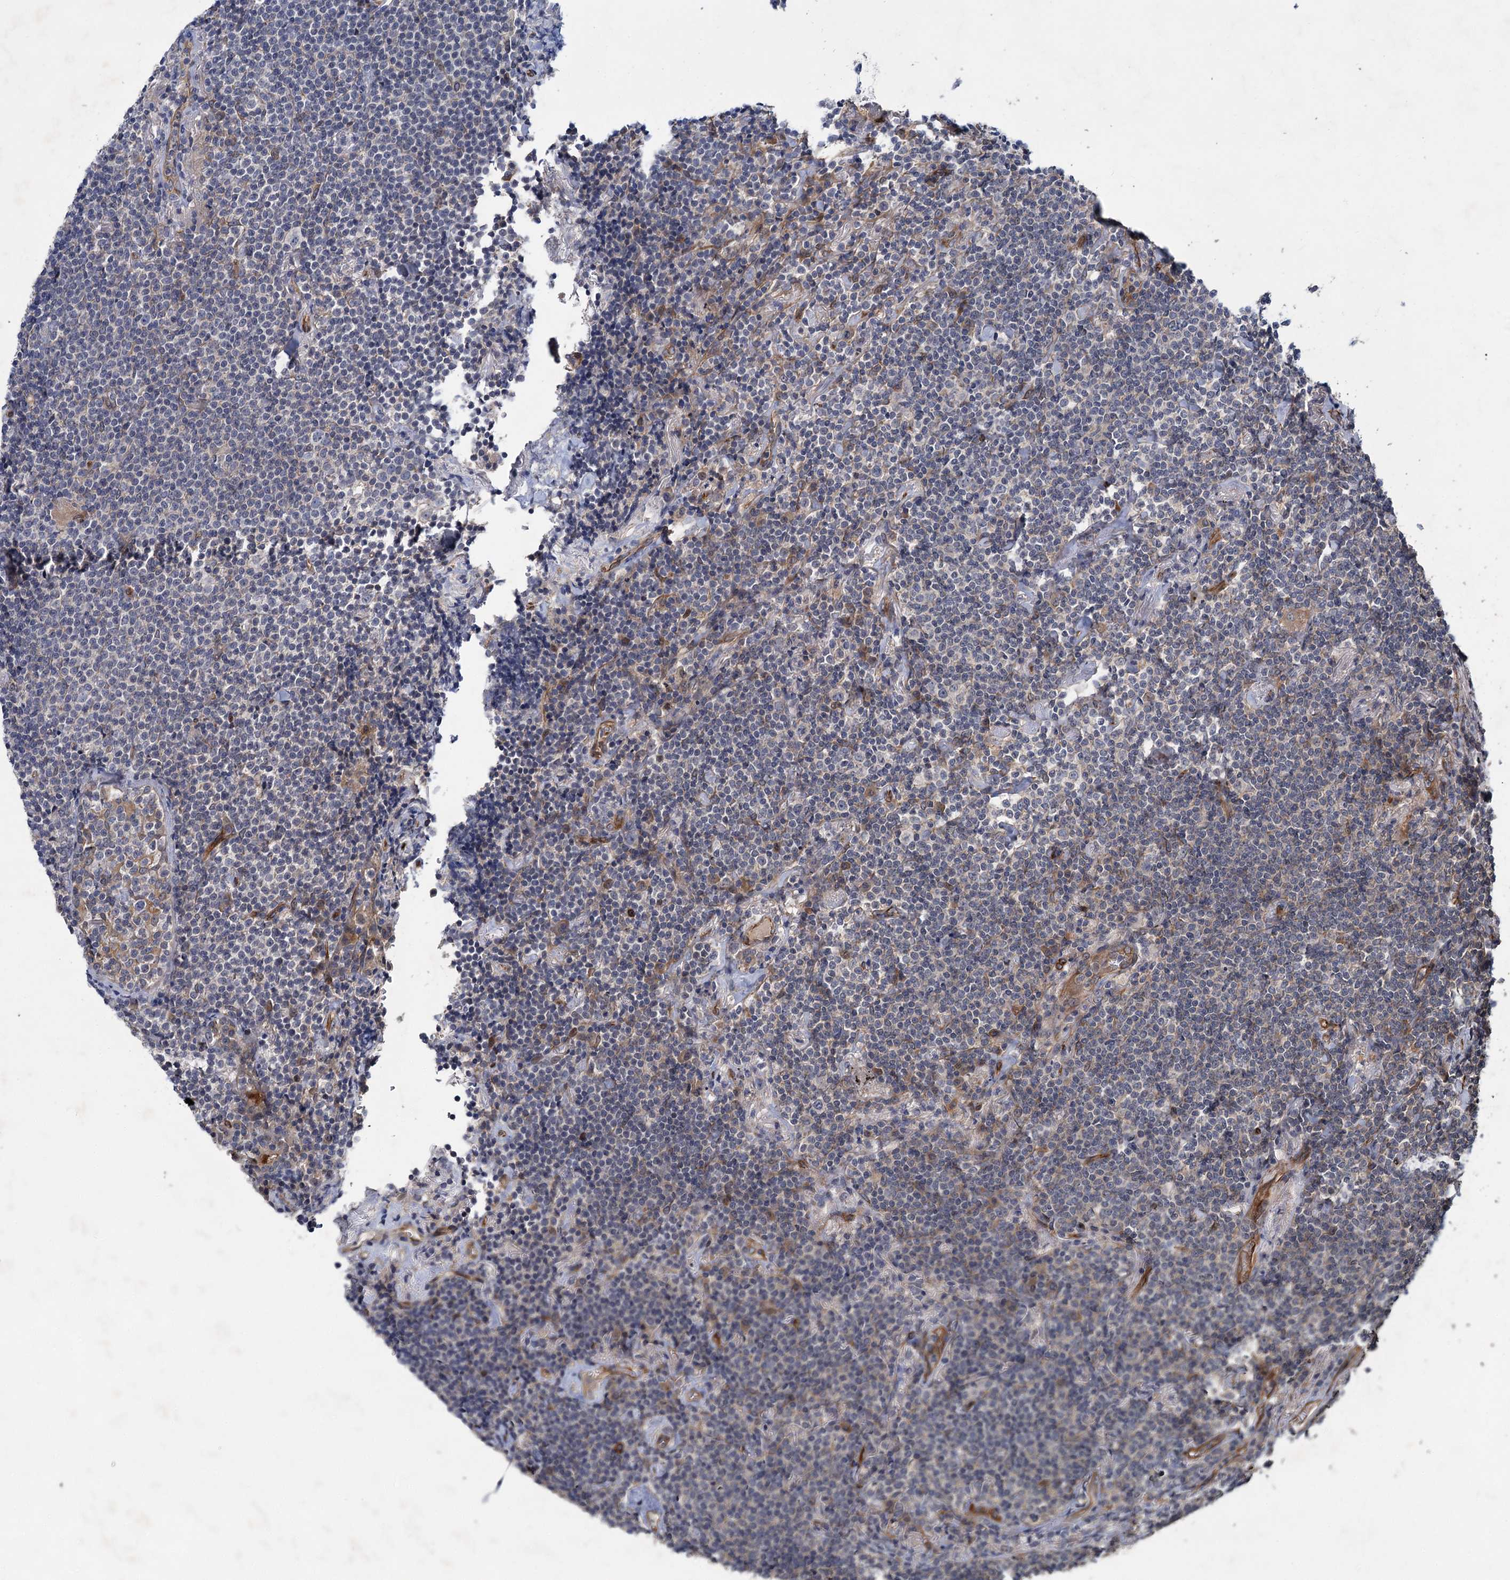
{"staining": {"intensity": "negative", "quantity": "none", "location": "none"}, "tissue": "lymphoma", "cell_type": "Tumor cells", "image_type": "cancer", "snomed": [{"axis": "morphology", "description": "Malignant lymphoma, non-Hodgkin's type, Low grade"}, {"axis": "topography", "description": "Lung"}], "caption": "Photomicrograph shows no significant protein expression in tumor cells of malignant lymphoma, non-Hodgkin's type (low-grade).", "gene": "PKN2", "patient": {"sex": "female", "age": 71}}